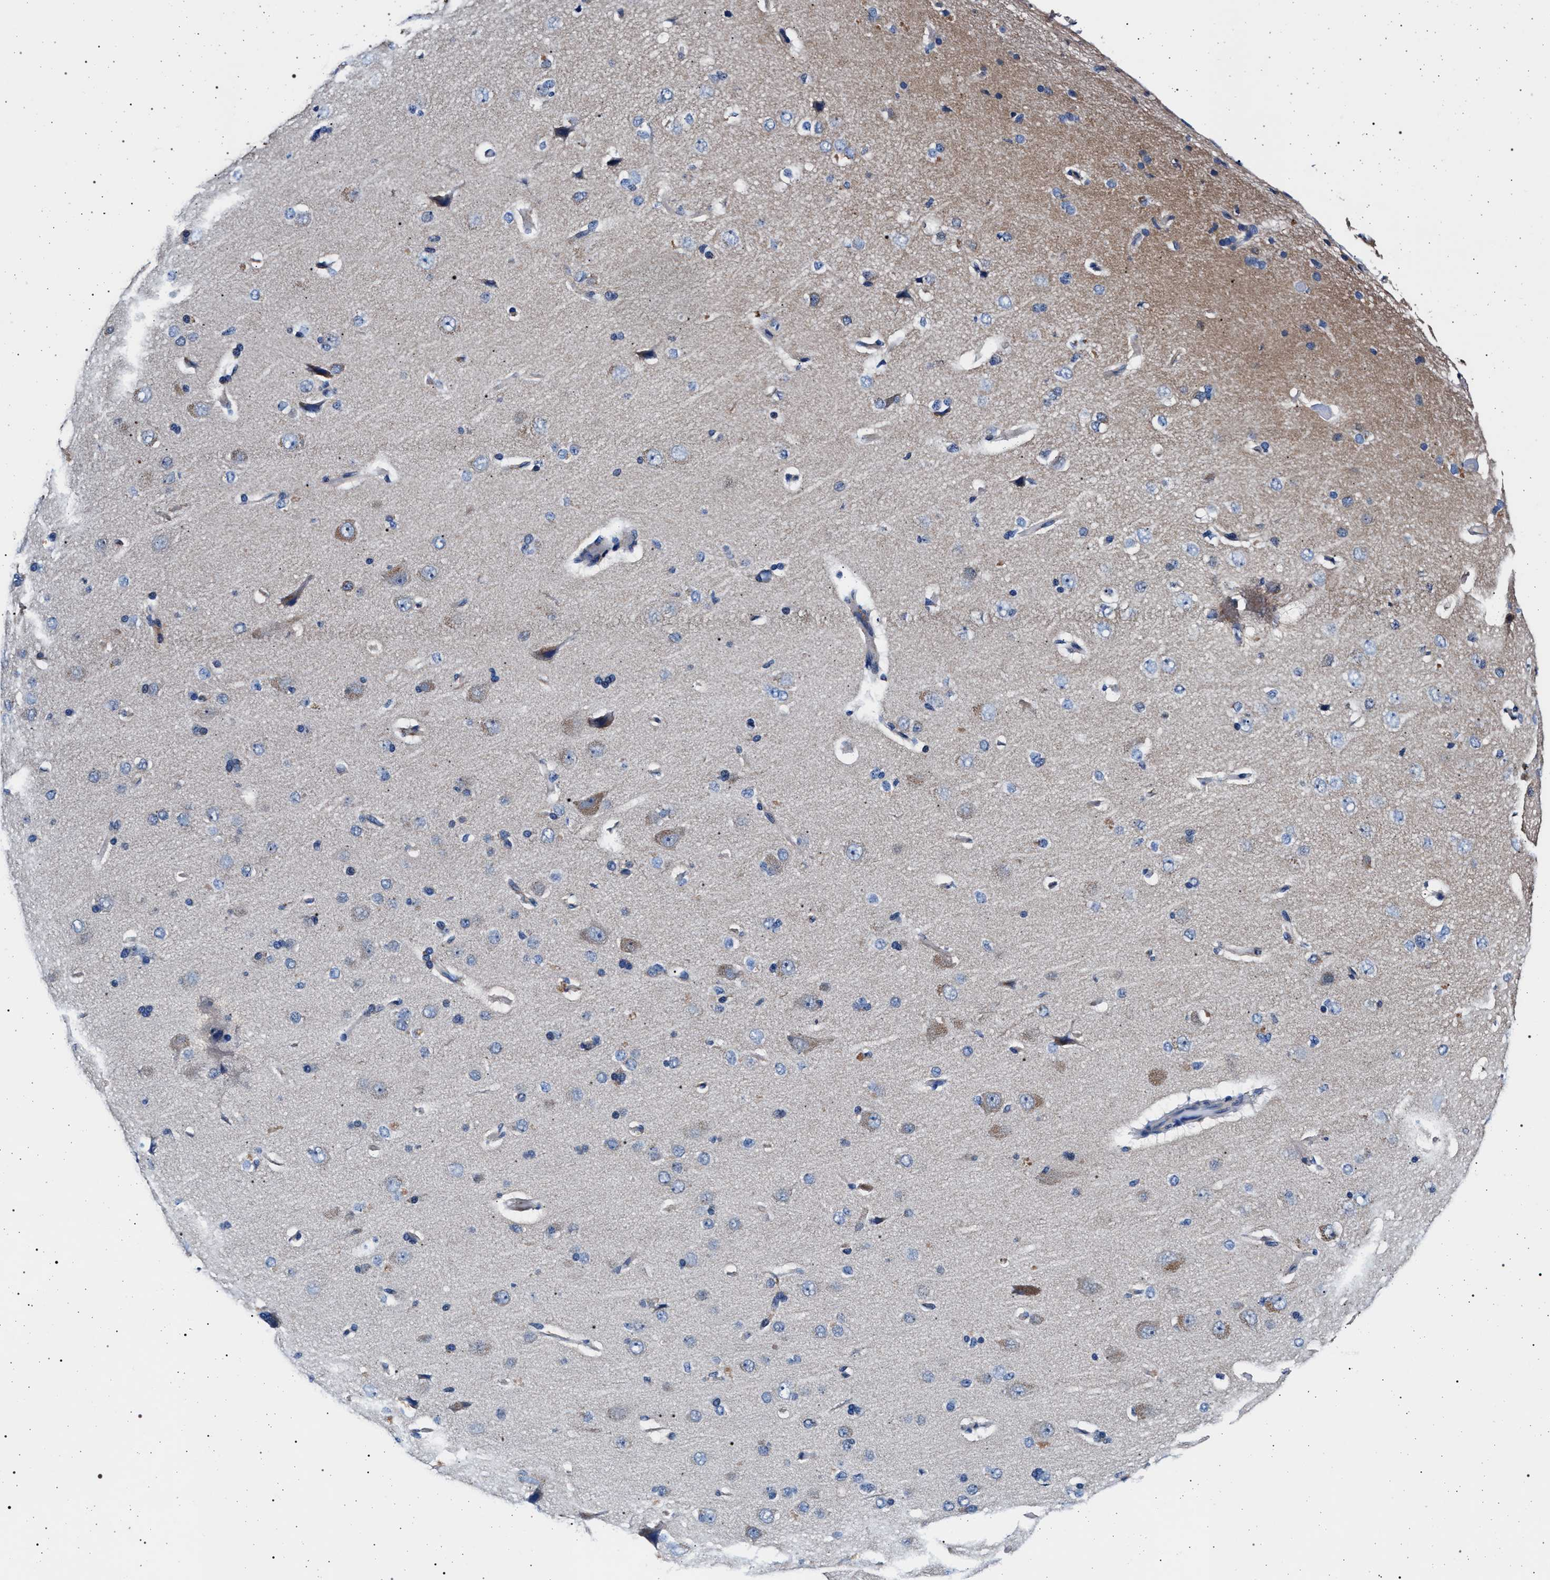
{"staining": {"intensity": "weak", "quantity": "25%-75%", "location": "cytoplasmic/membranous"}, "tissue": "cerebral cortex", "cell_type": "Endothelial cells", "image_type": "normal", "snomed": [{"axis": "morphology", "description": "Normal tissue, NOS"}, {"axis": "topography", "description": "Cerebral cortex"}], "caption": "Immunohistochemical staining of benign cerebral cortex reveals 25%-75% levels of weak cytoplasmic/membranous protein expression in about 25%-75% of endothelial cells.", "gene": "MAP3K2", "patient": {"sex": "male", "age": 62}}